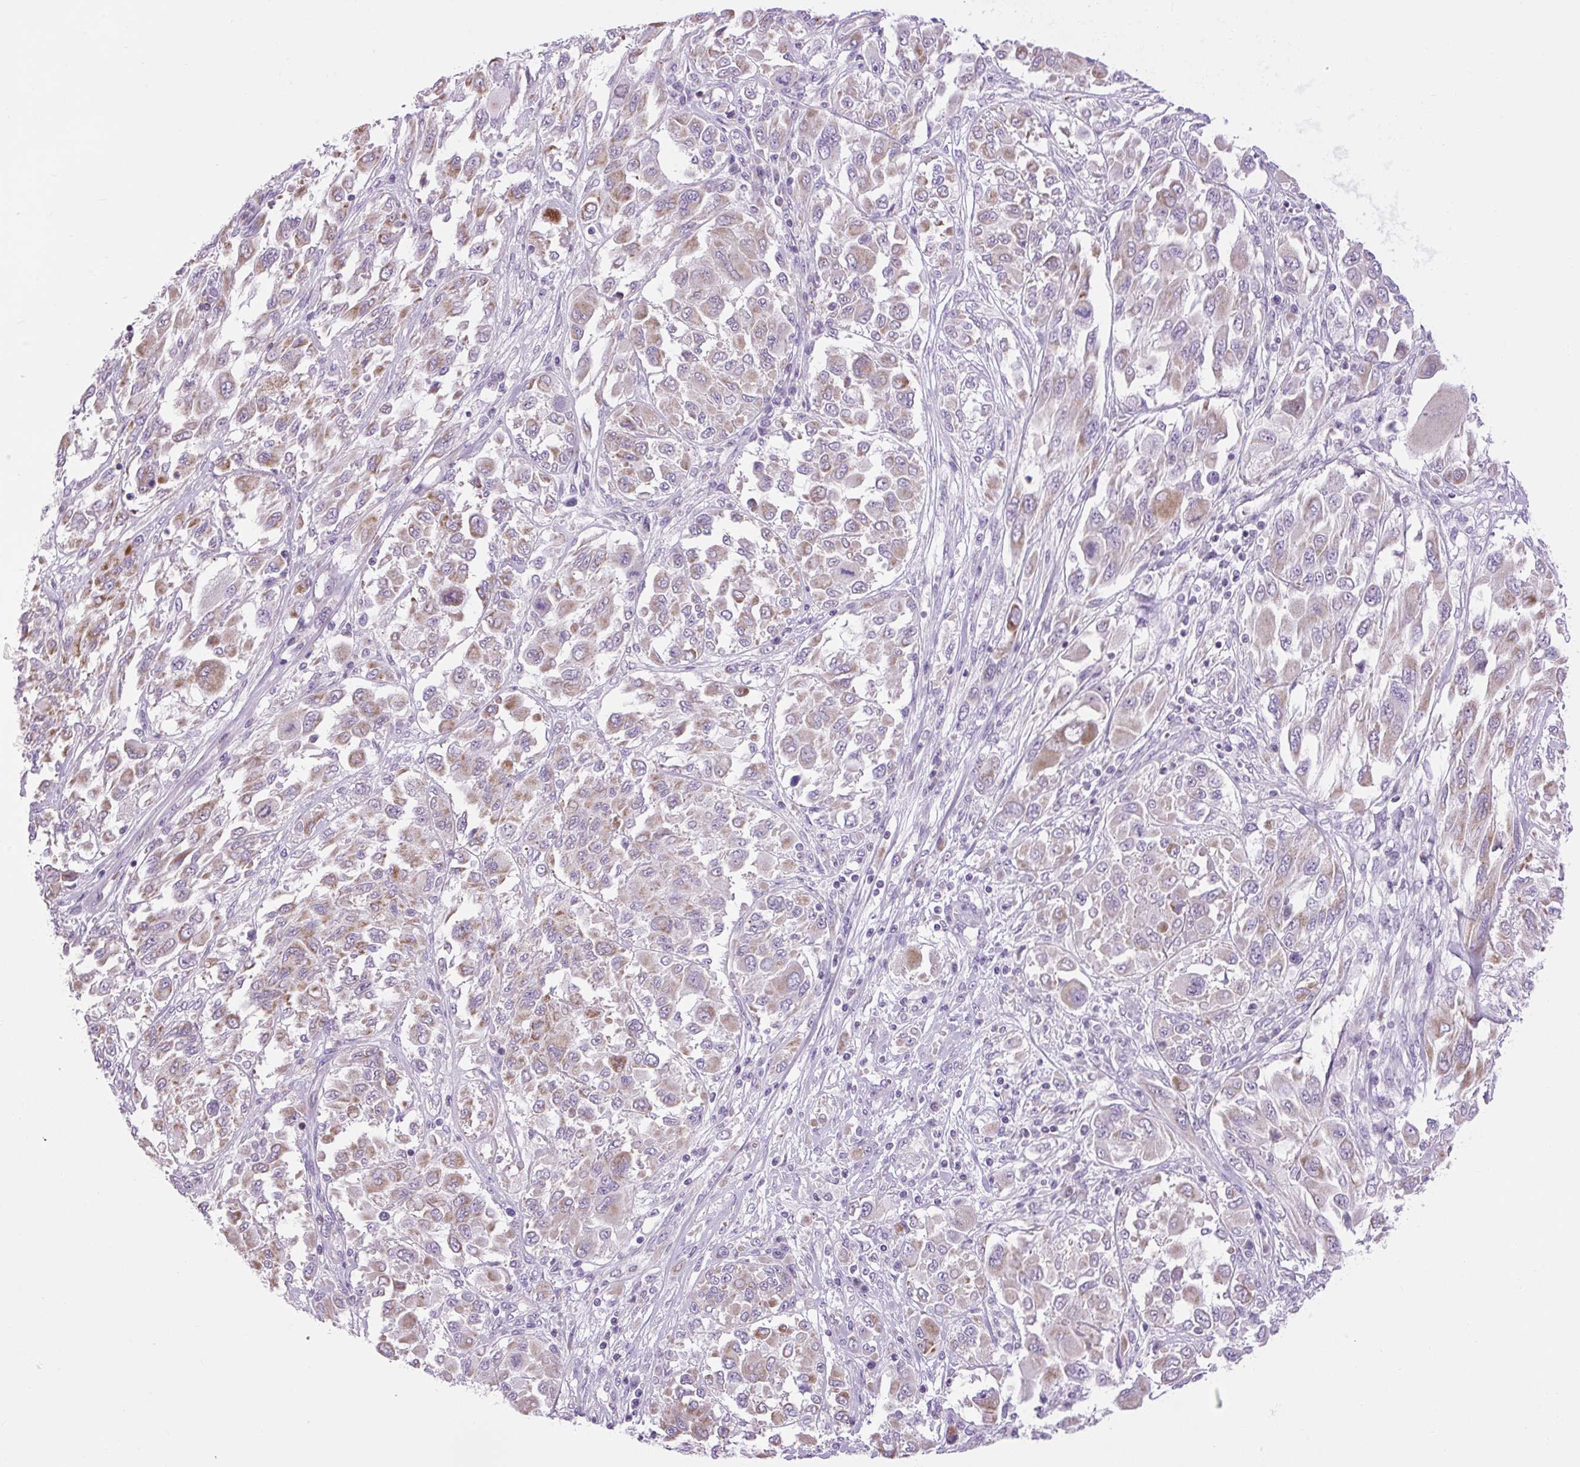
{"staining": {"intensity": "weak", "quantity": ">75%", "location": "cytoplasmic/membranous"}, "tissue": "melanoma", "cell_type": "Tumor cells", "image_type": "cancer", "snomed": [{"axis": "morphology", "description": "Malignant melanoma, NOS"}, {"axis": "topography", "description": "Skin"}], "caption": "Melanoma was stained to show a protein in brown. There is low levels of weak cytoplasmic/membranous expression in approximately >75% of tumor cells.", "gene": "RNASE10", "patient": {"sex": "female", "age": 91}}